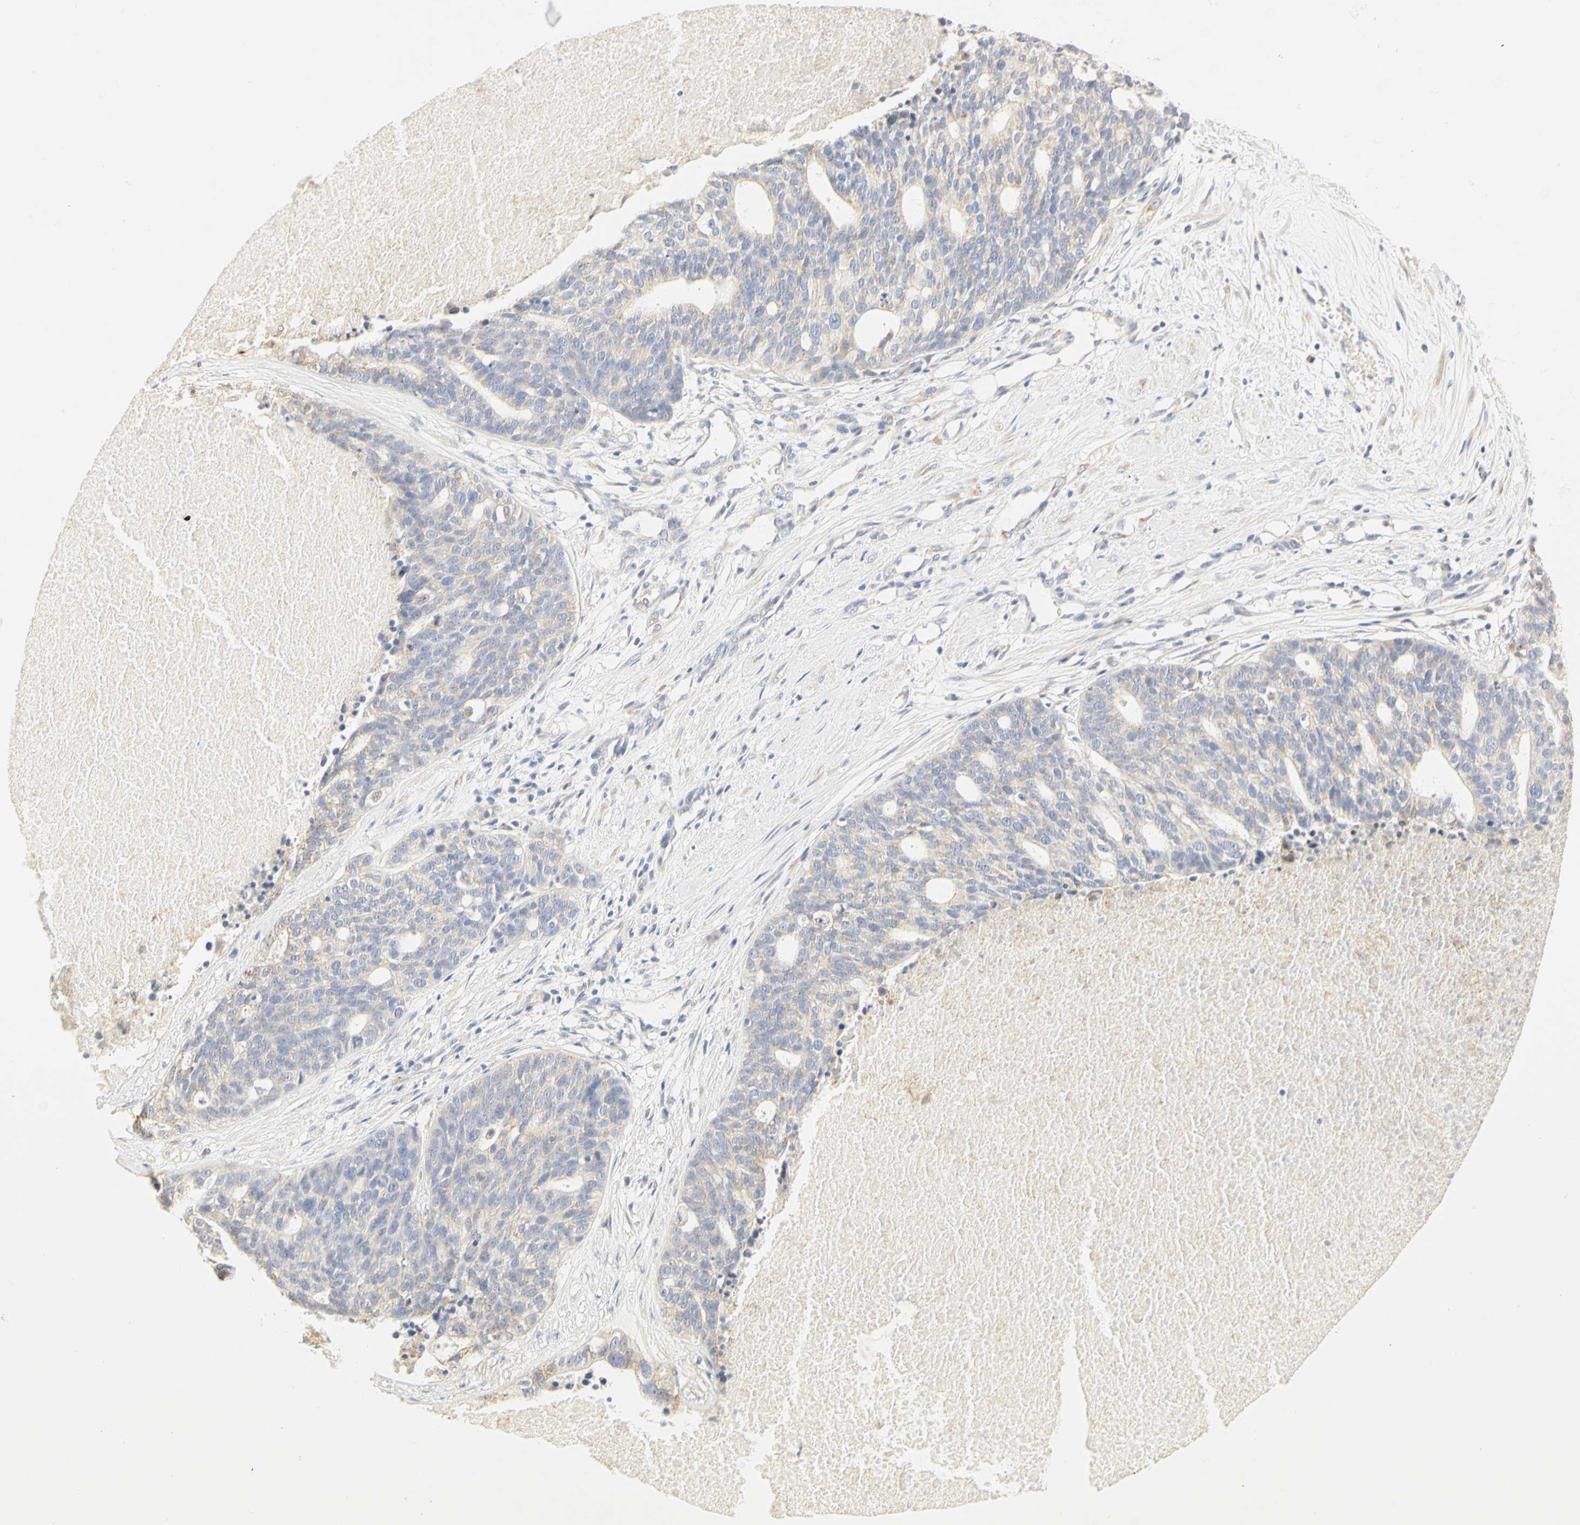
{"staining": {"intensity": "weak", "quantity": "25%-75%", "location": "cytoplasmic/membranous"}, "tissue": "ovarian cancer", "cell_type": "Tumor cells", "image_type": "cancer", "snomed": [{"axis": "morphology", "description": "Cystadenocarcinoma, serous, NOS"}, {"axis": "topography", "description": "Ovary"}], "caption": "Ovarian cancer stained for a protein (brown) displays weak cytoplasmic/membranous positive expression in approximately 25%-75% of tumor cells.", "gene": "GNRH2", "patient": {"sex": "female", "age": 59}}